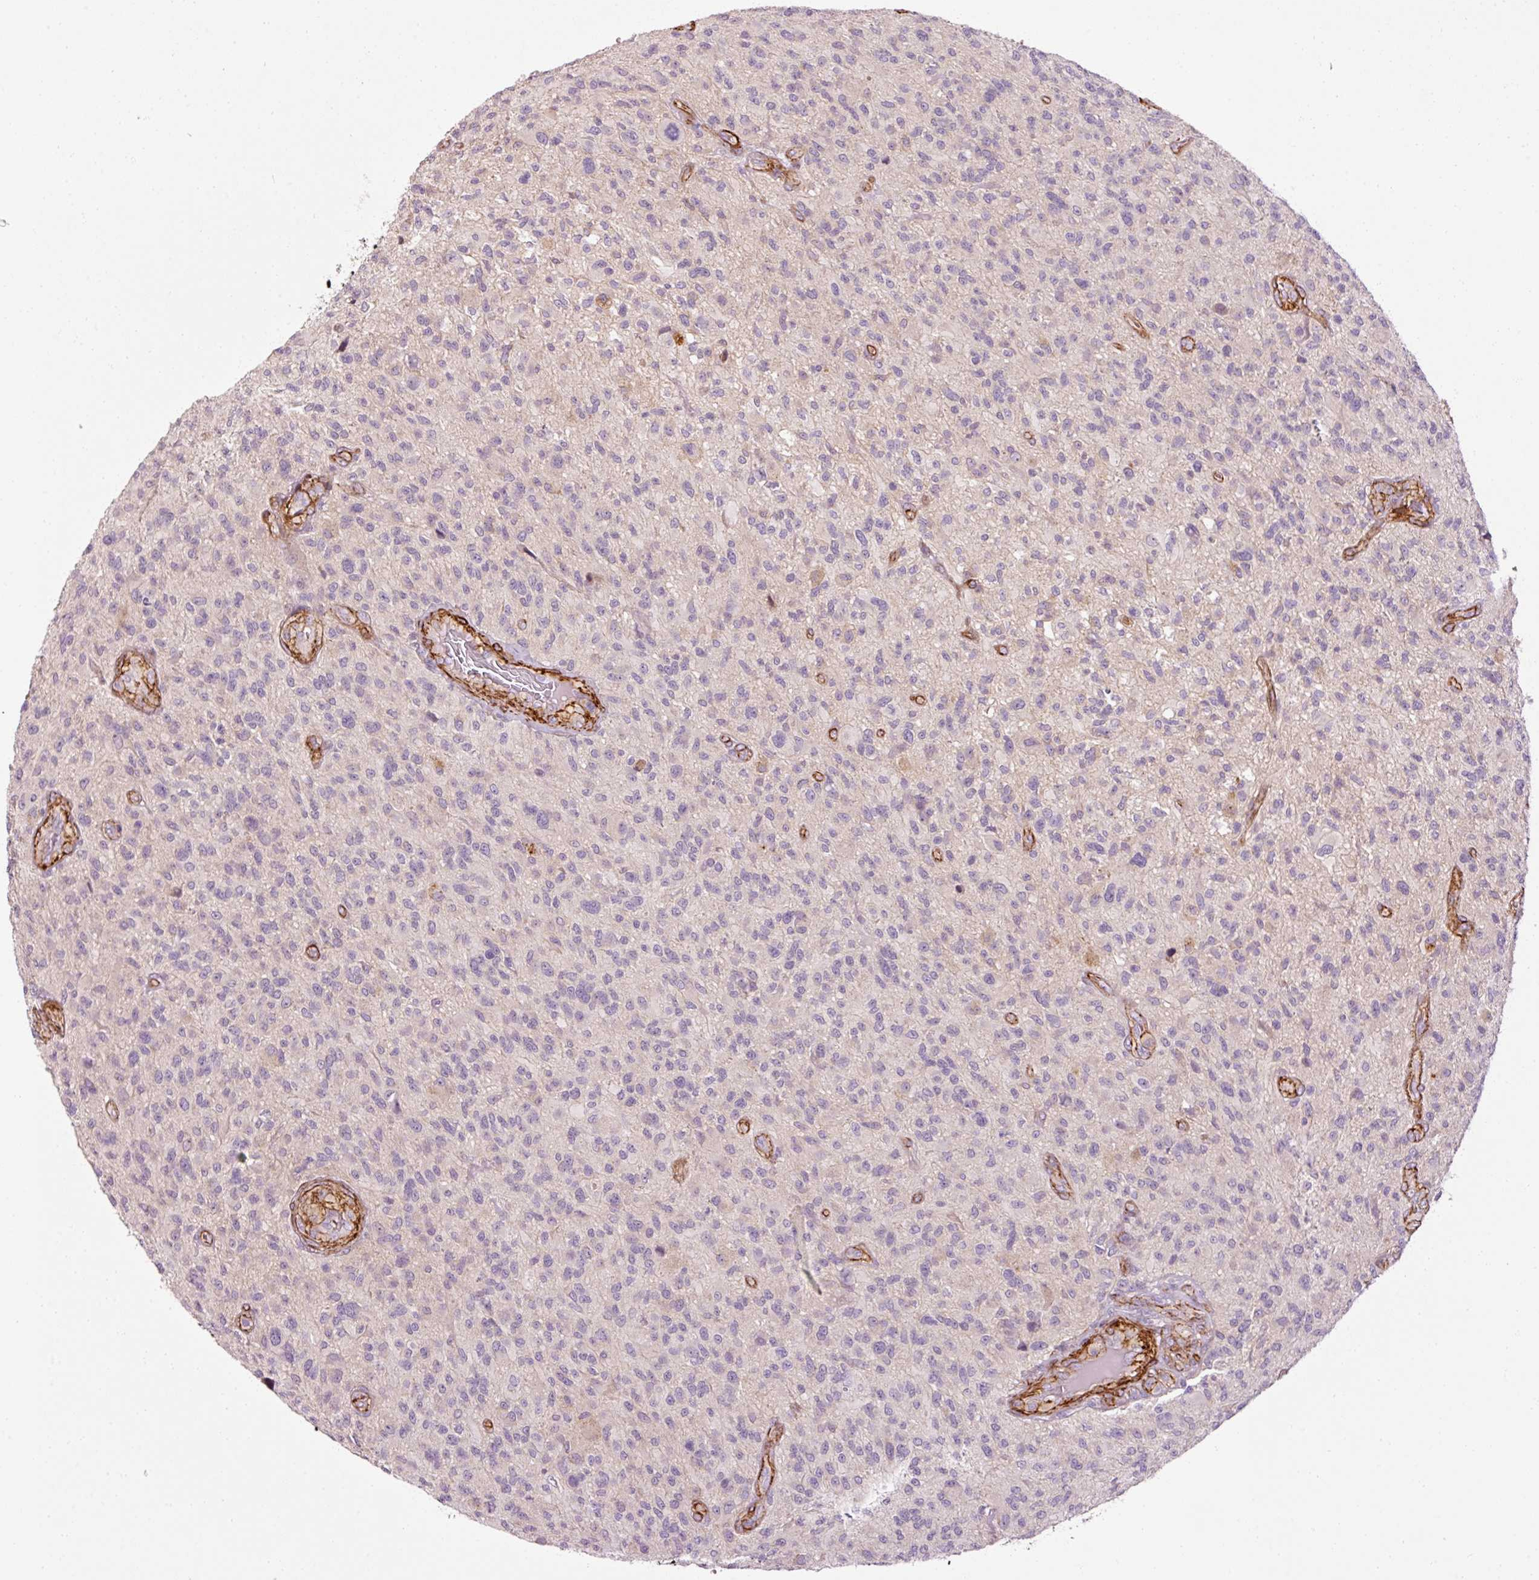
{"staining": {"intensity": "negative", "quantity": "none", "location": "none"}, "tissue": "glioma", "cell_type": "Tumor cells", "image_type": "cancer", "snomed": [{"axis": "morphology", "description": "Glioma, malignant, High grade"}, {"axis": "topography", "description": "Brain"}], "caption": "A photomicrograph of human malignant glioma (high-grade) is negative for staining in tumor cells.", "gene": "ANKRD20A1", "patient": {"sex": "male", "age": 47}}